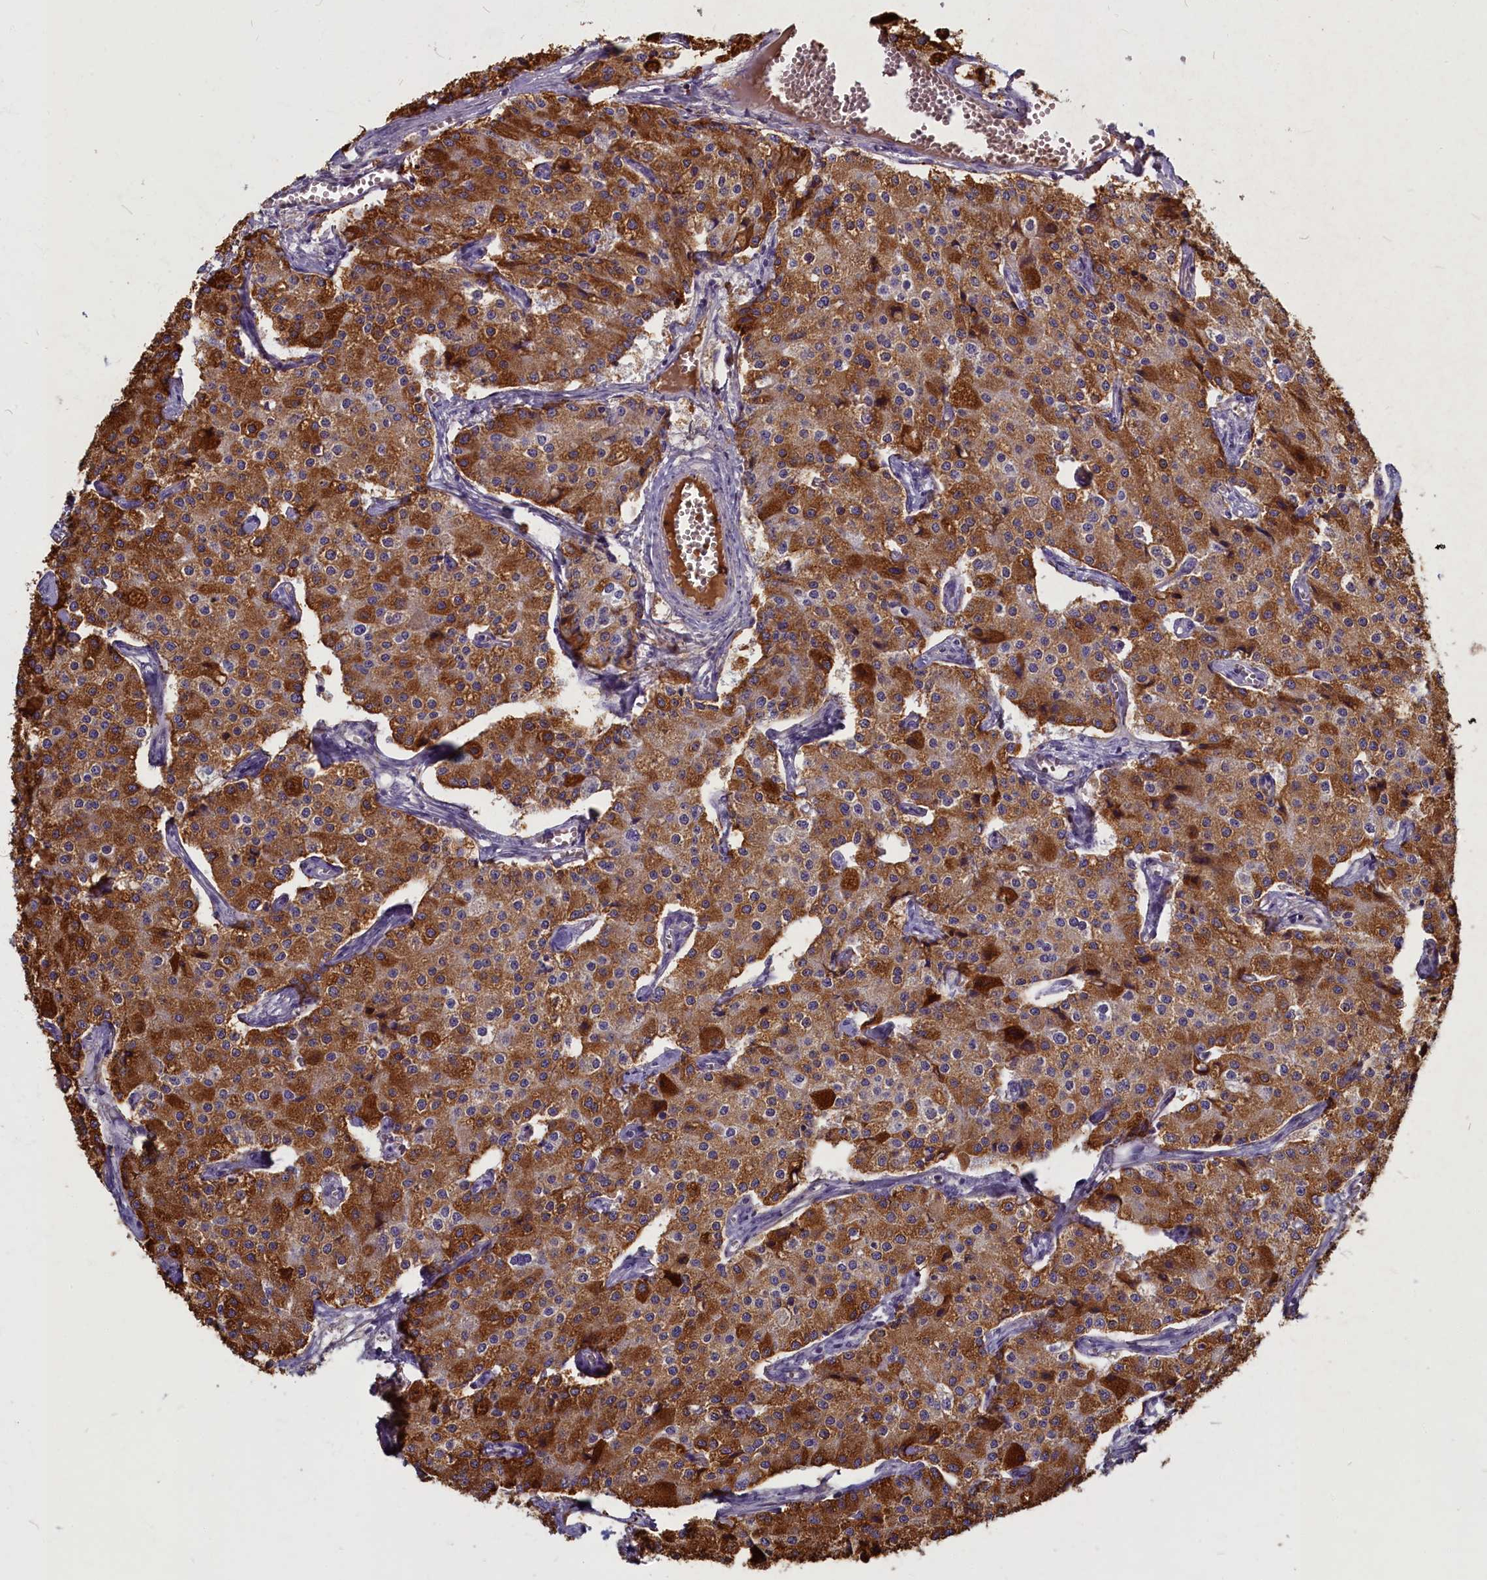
{"staining": {"intensity": "strong", "quantity": "25%-75%", "location": "cytoplasmic/membranous"}, "tissue": "carcinoid", "cell_type": "Tumor cells", "image_type": "cancer", "snomed": [{"axis": "morphology", "description": "Carcinoid, malignant, NOS"}, {"axis": "topography", "description": "Colon"}], "caption": "Carcinoid stained with immunohistochemistry demonstrates strong cytoplasmic/membranous positivity in approximately 25%-75% of tumor cells.", "gene": "SV2C", "patient": {"sex": "female", "age": 52}}